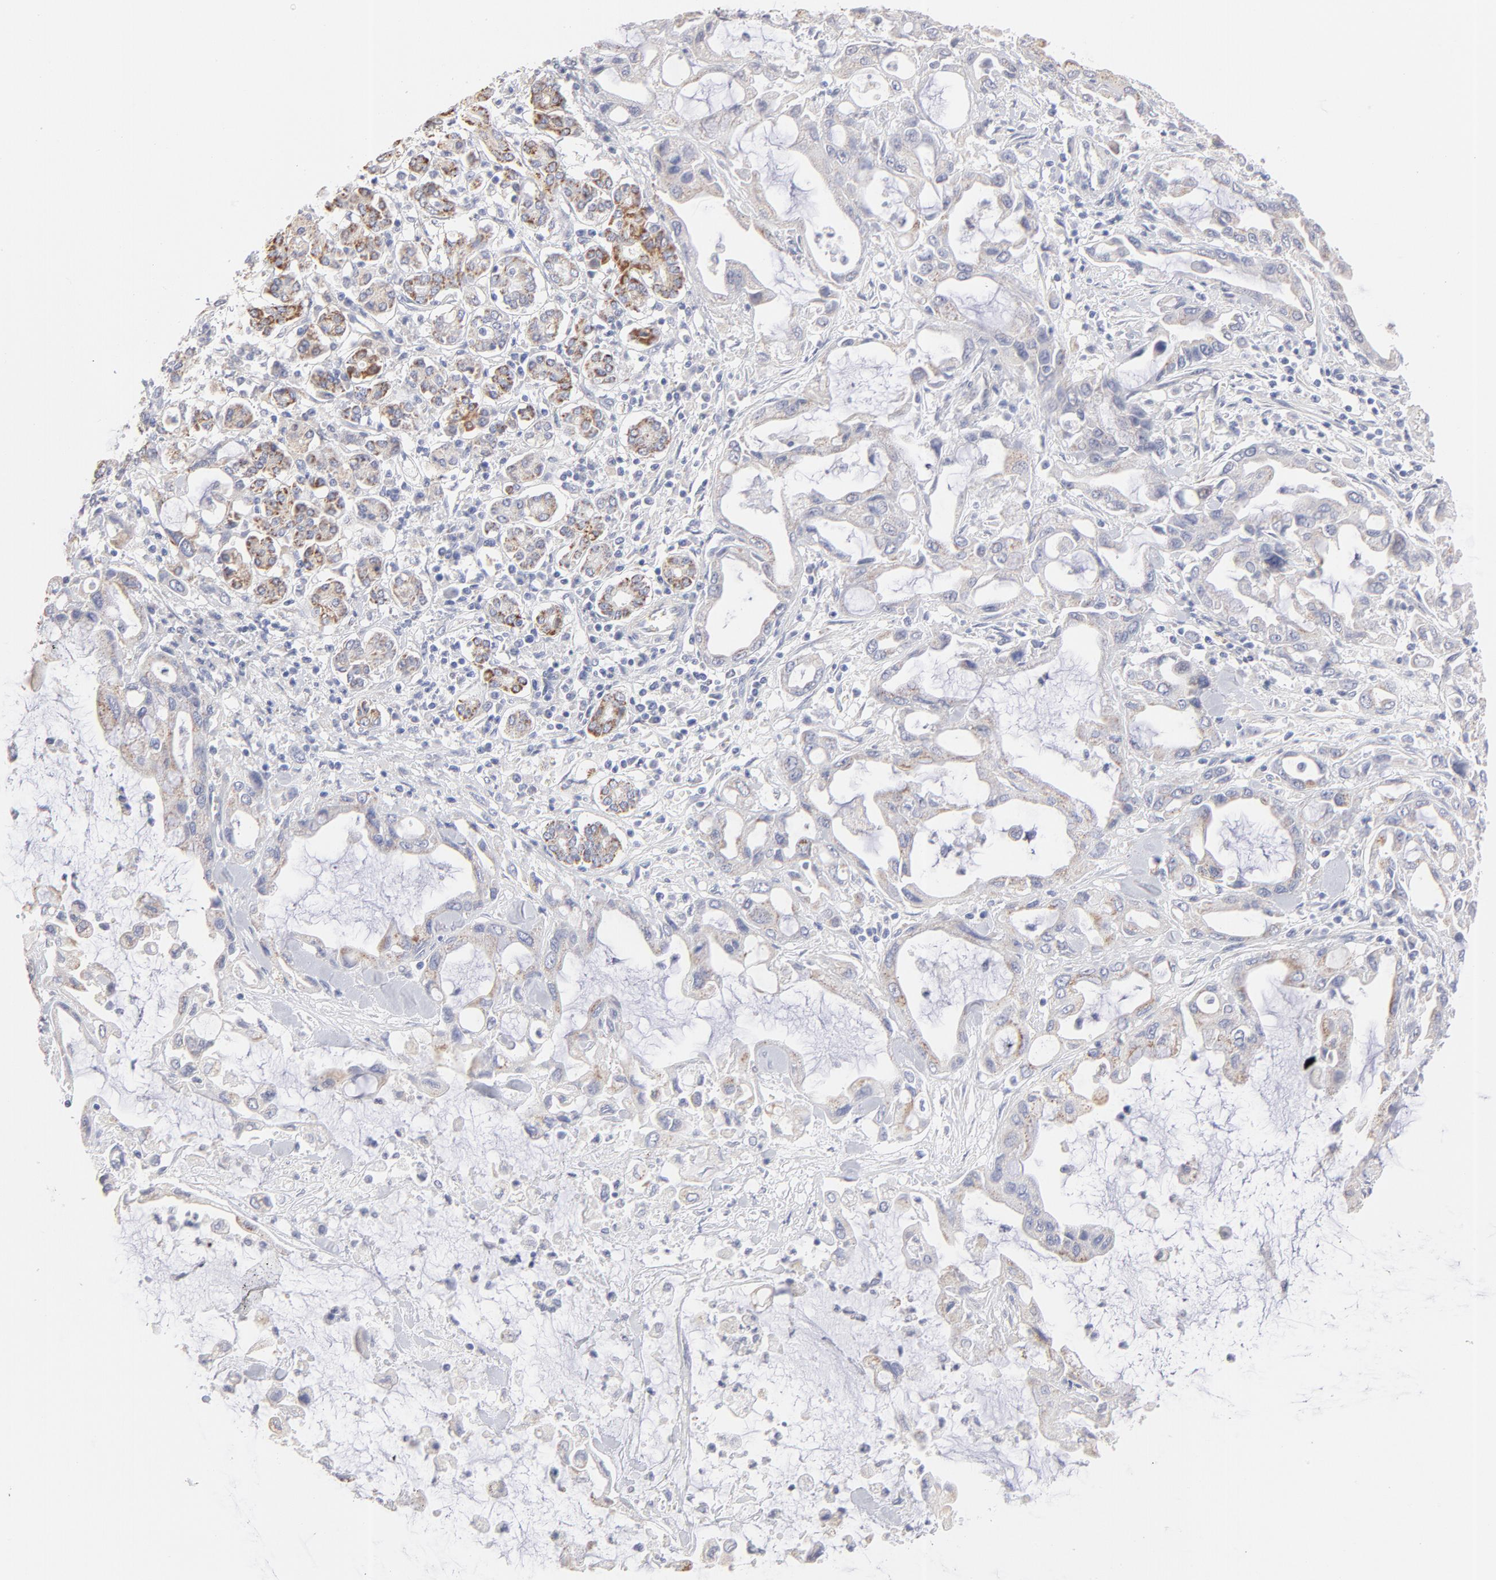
{"staining": {"intensity": "weak", "quantity": ">75%", "location": "cytoplasmic/membranous"}, "tissue": "pancreatic cancer", "cell_type": "Tumor cells", "image_type": "cancer", "snomed": [{"axis": "morphology", "description": "Adenocarcinoma, NOS"}, {"axis": "topography", "description": "Pancreas"}], "caption": "Weak cytoplasmic/membranous protein expression is seen in about >75% of tumor cells in pancreatic cancer (adenocarcinoma). Immunohistochemistry (ihc) stains the protein in brown and the nuclei are stained blue.", "gene": "TST", "patient": {"sex": "female", "age": 57}}